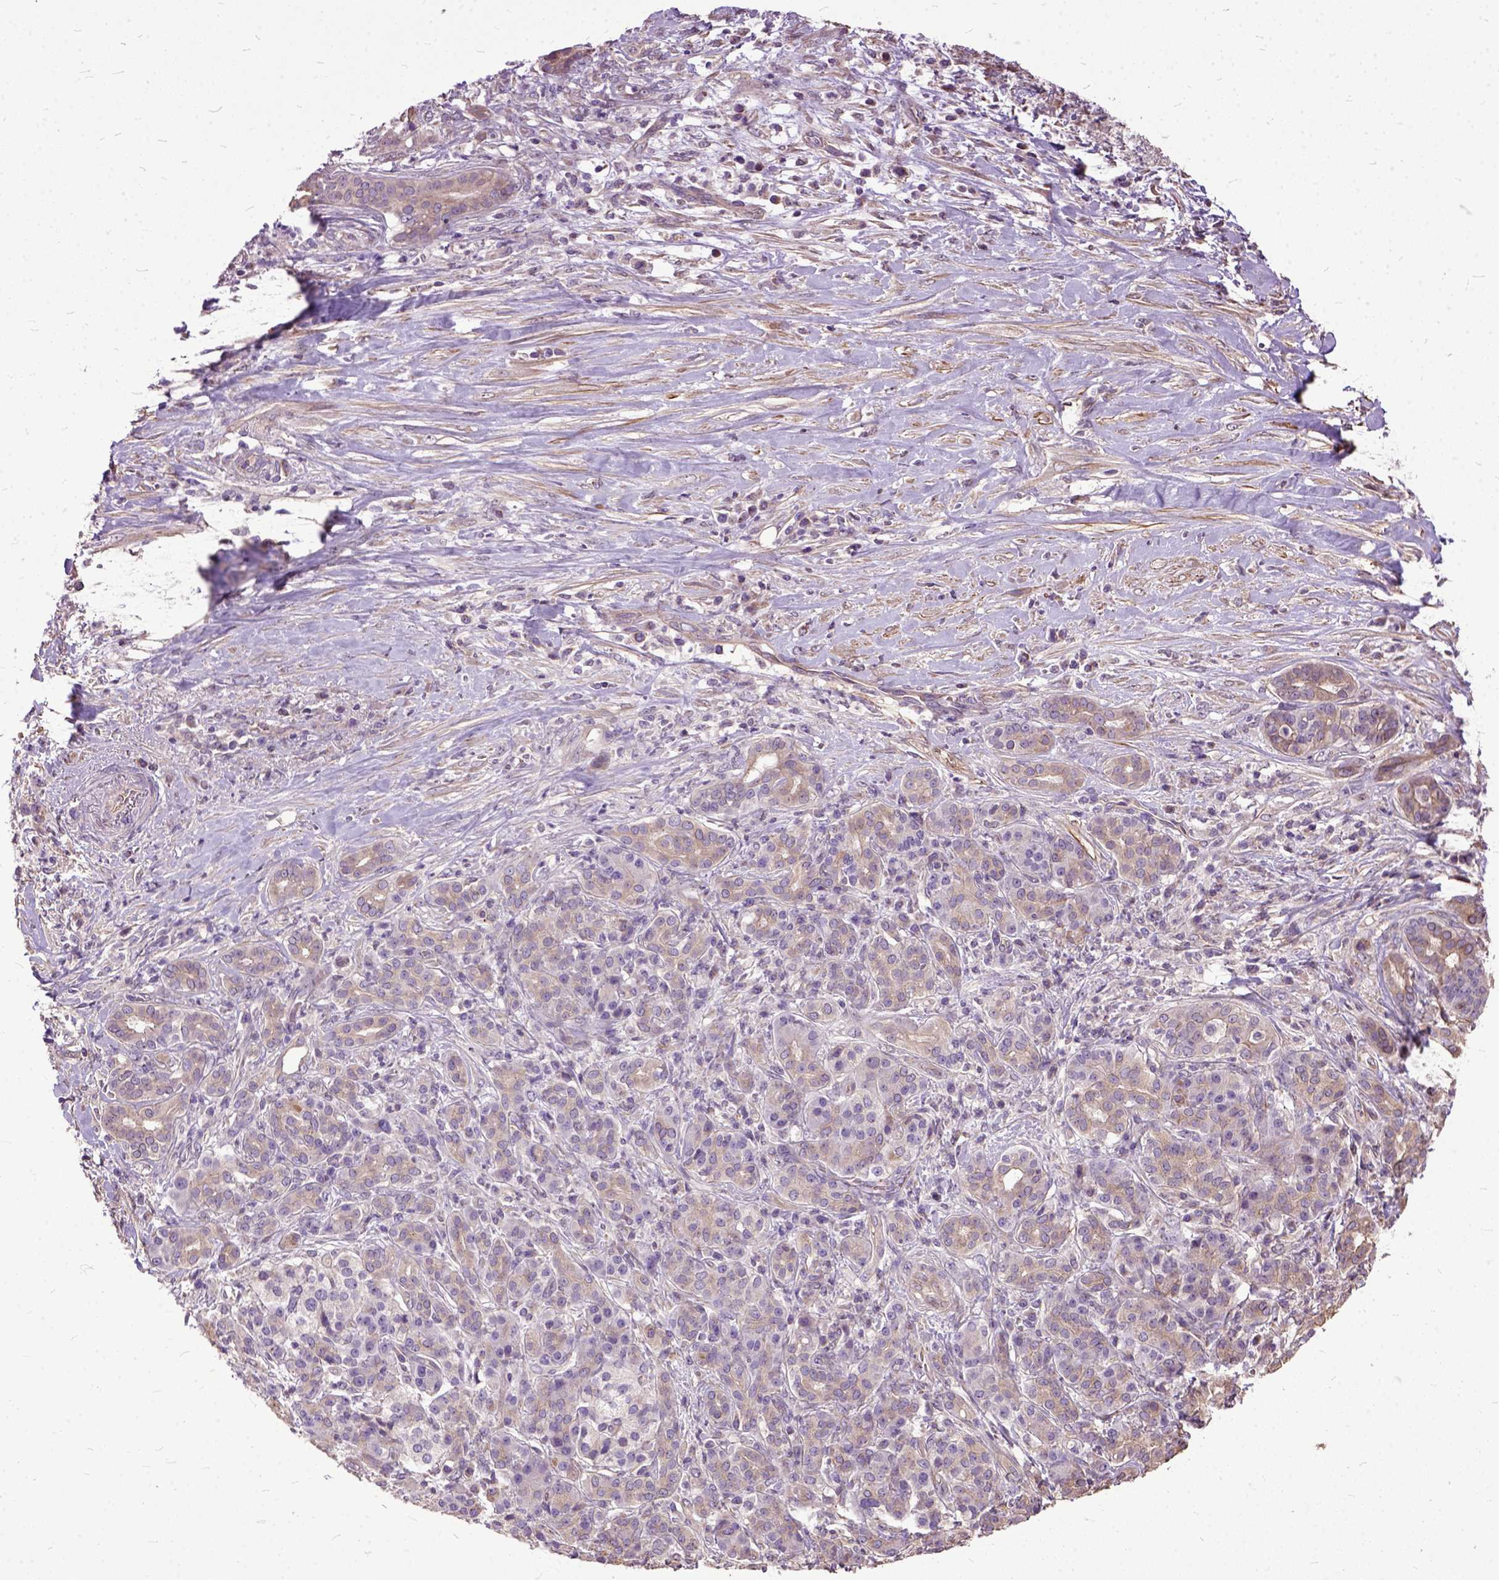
{"staining": {"intensity": "weak", "quantity": ">75%", "location": "cytoplasmic/membranous"}, "tissue": "pancreatic cancer", "cell_type": "Tumor cells", "image_type": "cancer", "snomed": [{"axis": "morphology", "description": "Normal tissue, NOS"}, {"axis": "morphology", "description": "Inflammation, NOS"}, {"axis": "morphology", "description": "Adenocarcinoma, NOS"}, {"axis": "topography", "description": "Pancreas"}], "caption": "A brown stain shows weak cytoplasmic/membranous positivity of a protein in pancreatic cancer tumor cells. The protein is shown in brown color, while the nuclei are stained blue.", "gene": "AREG", "patient": {"sex": "male", "age": 57}}